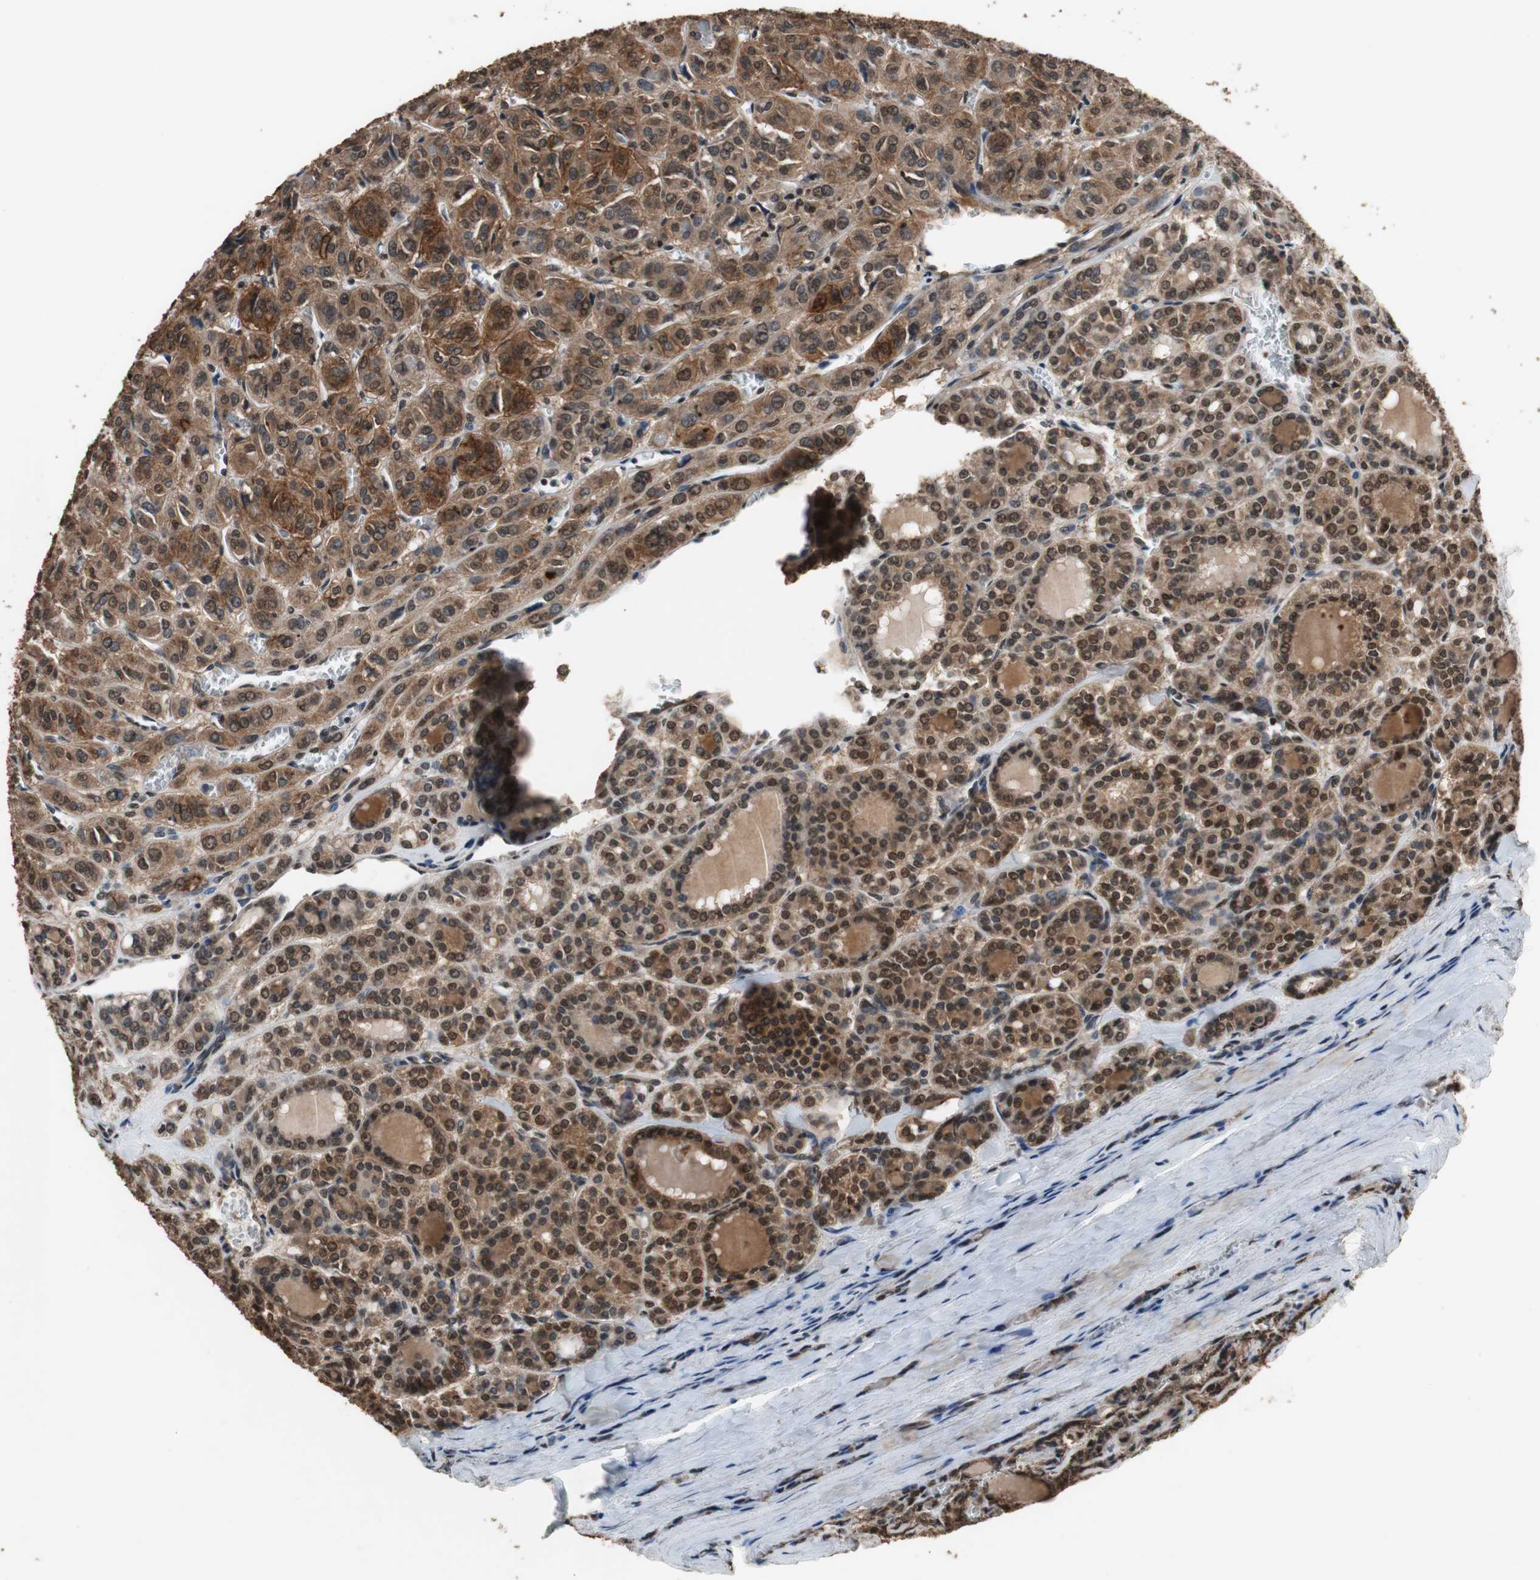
{"staining": {"intensity": "strong", "quantity": ">75%", "location": "cytoplasmic/membranous,nuclear"}, "tissue": "thyroid cancer", "cell_type": "Tumor cells", "image_type": "cancer", "snomed": [{"axis": "morphology", "description": "Follicular adenoma carcinoma, NOS"}, {"axis": "topography", "description": "Thyroid gland"}], "caption": "Protein expression by immunohistochemistry demonstrates strong cytoplasmic/membranous and nuclear staining in approximately >75% of tumor cells in follicular adenoma carcinoma (thyroid). (IHC, brightfield microscopy, high magnification).", "gene": "ZNF18", "patient": {"sex": "female", "age": 71}}